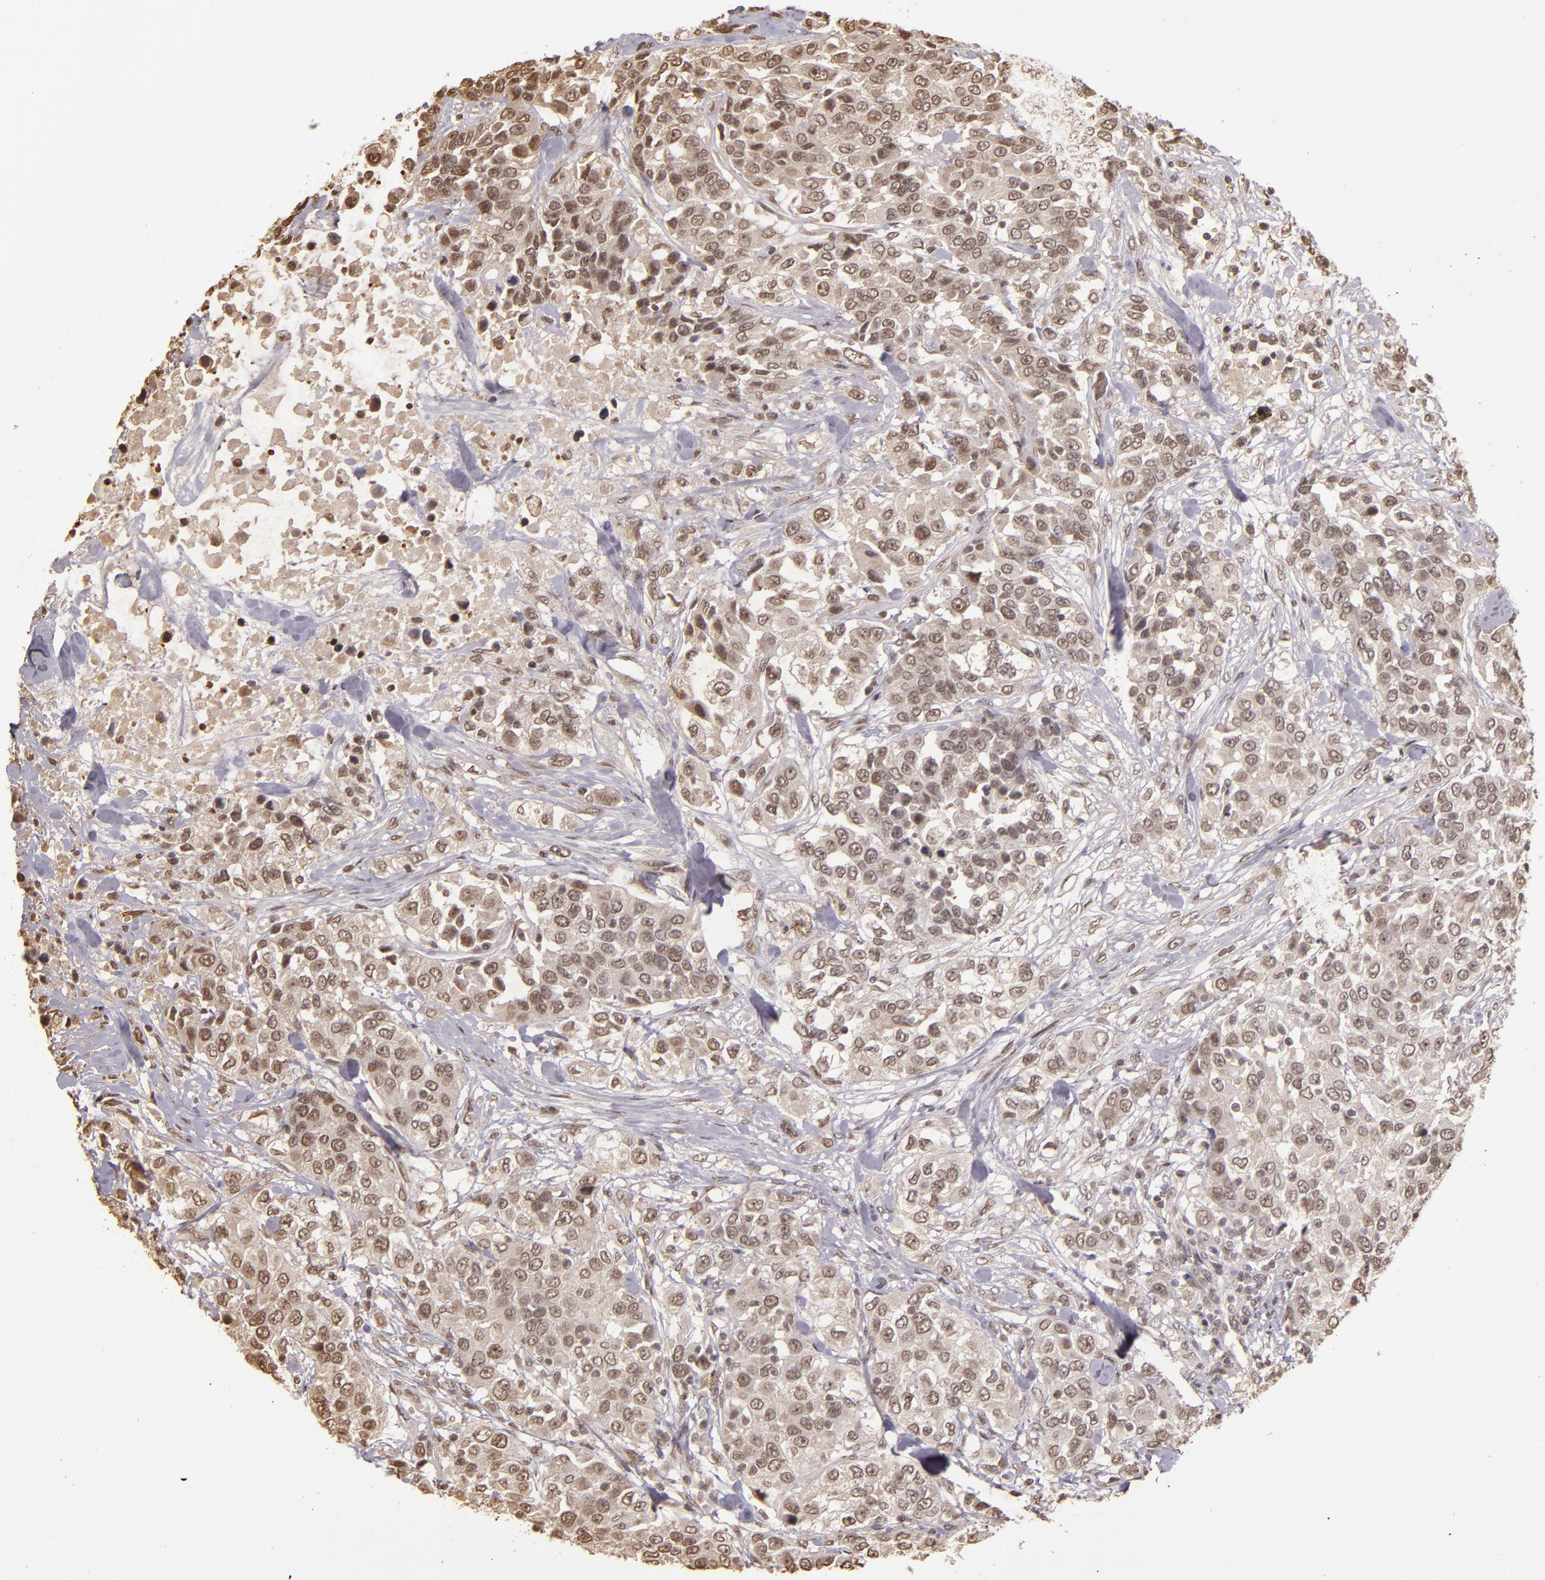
{"staining": {"intensity": "weak", "quantity": ">75%", "location": "cytoplasmic/membranous,nuclear"}, "tissue": "urothelial cancer", "cell_type": "Tumor cells", "image_type": "cancer", "snomed": [{"axis": "morphology", "description": "Urothelial carcinoma, High grade"}, {"axis": "topography", "description": "Urinary bladder"}], "caption": "Urothelial cancer stained with immunohistochemistry displays weak cytoplasmic/membranous and nuclear positivity in approximately >75% of tumor cells.", "gene": "CUL1", "patient": {"sex": "female", "age": 80}}